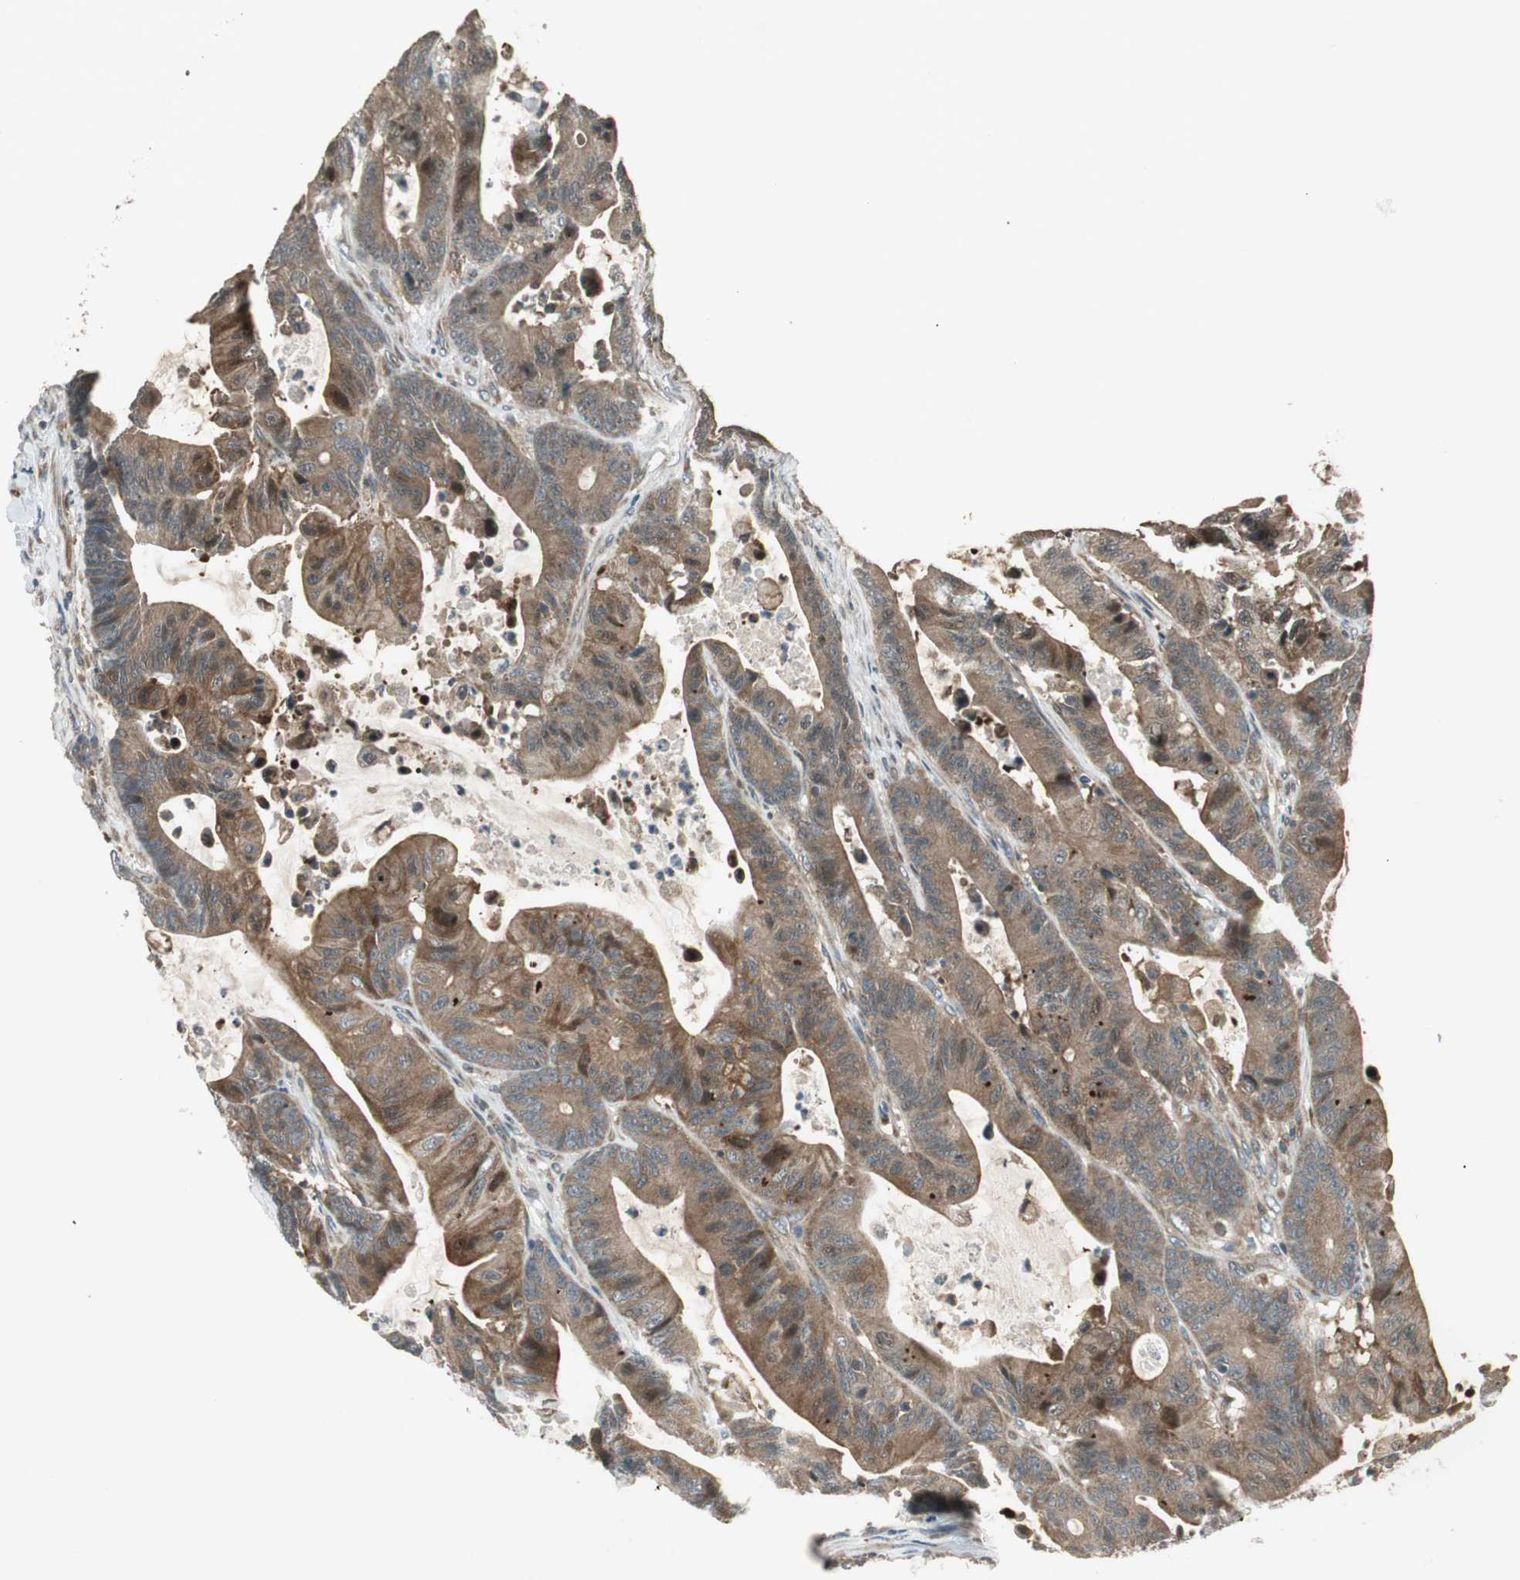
{"staining": {"intensity": "moderate", "quantity": ">75%", "location": "cytoplasmic/membranous"}, "tissue": "colorectal cancer", "cell_type": "Tumor cells", "image_type": "cancer", "snomed": [{"axis": "morphology", "description": "Adenocarcinoma, NOS"}, {"axis": "topography", "description": "Colon"}], "caption": "There is medium levels of moderate cytoplasmic/membranous staining in tumor cells of colorectal cancer (adenocarcinoma), as demonstrated by immunohistochemical staining (brown color).", "gene": "CNOT4", "patient": {"sex": "female", "age": 84}}